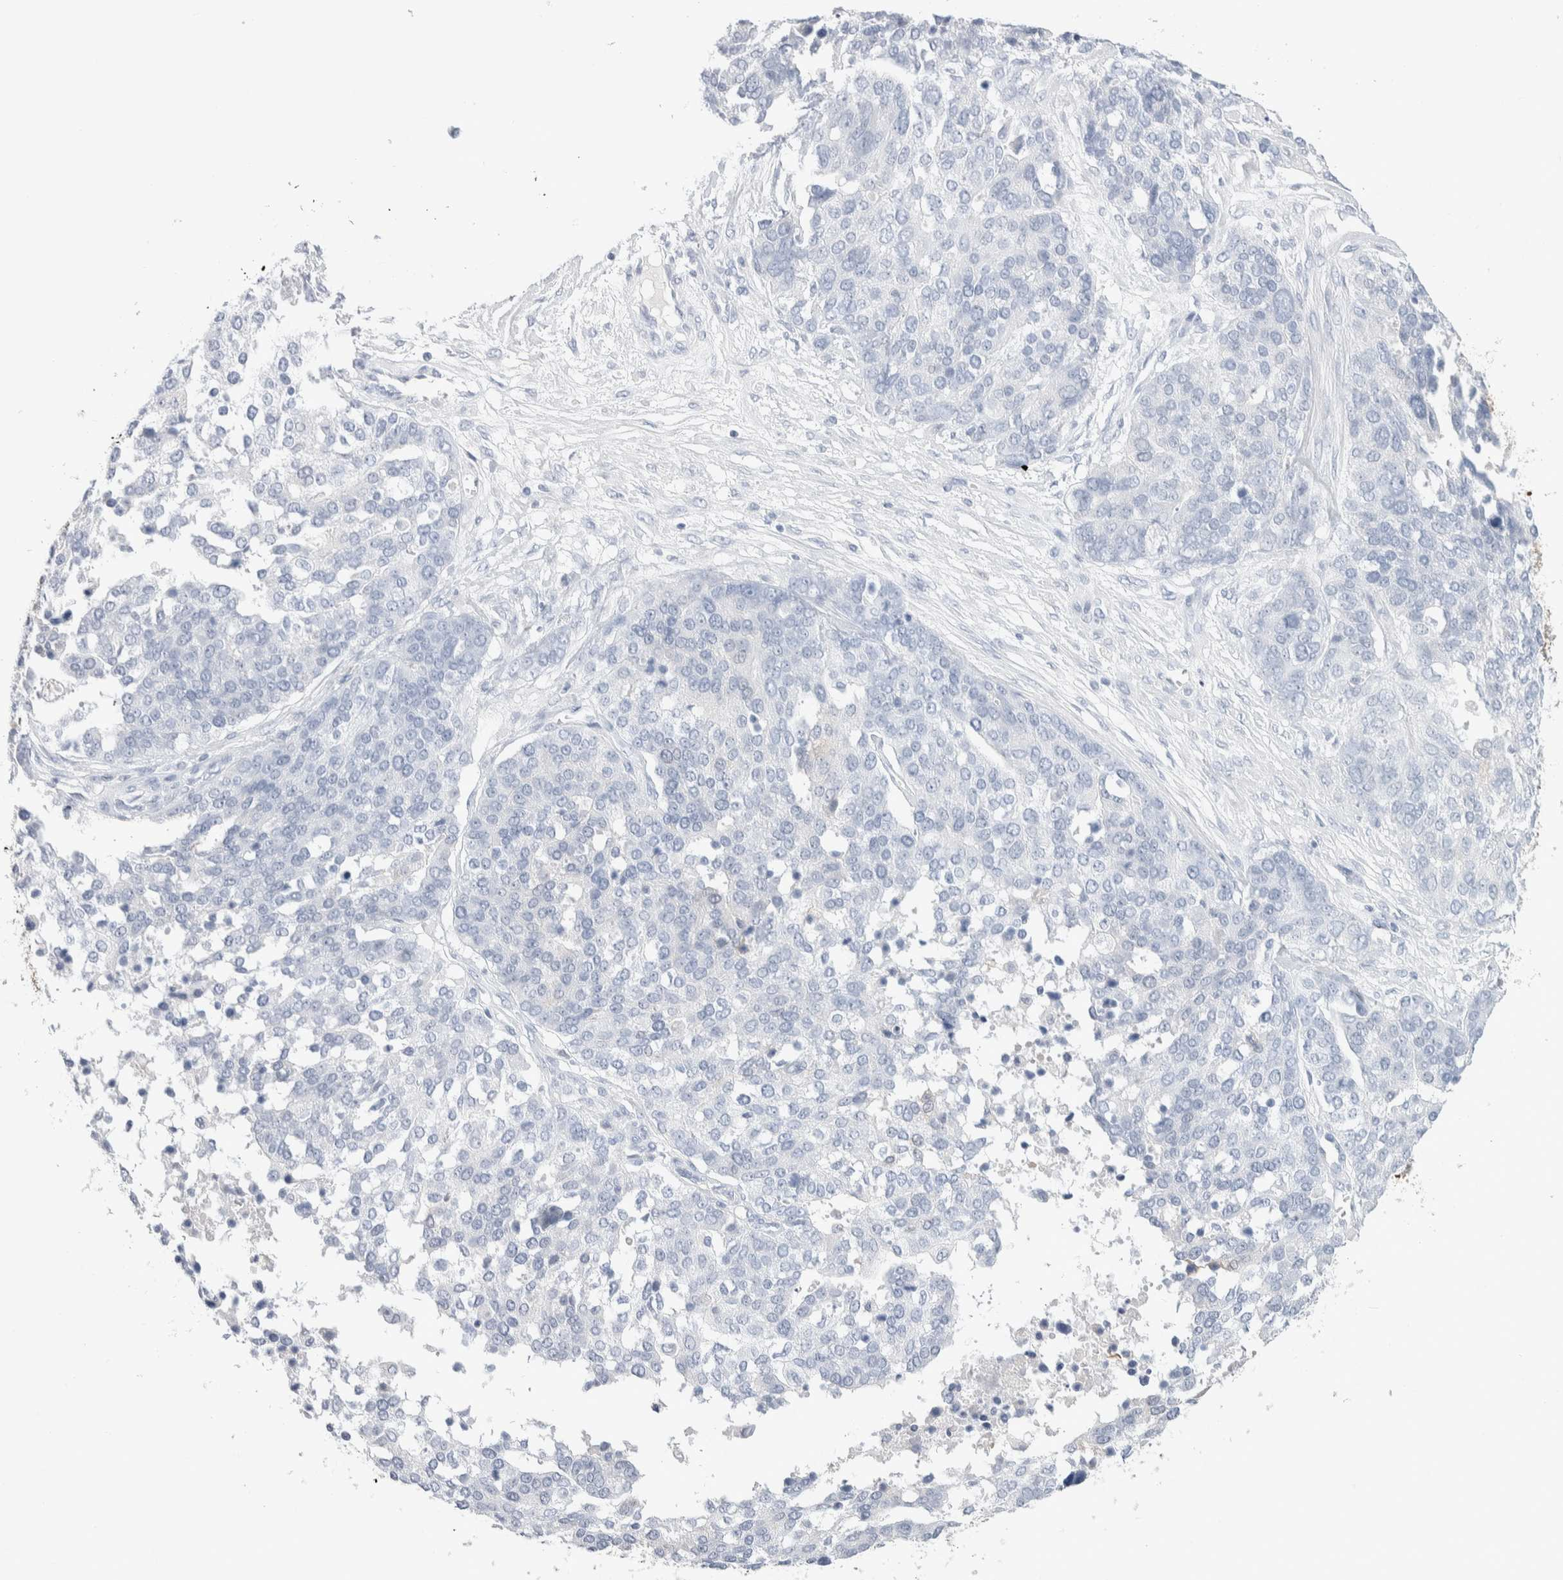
{"staining": {"intensity": "negative", "quantity": "none", "location": "none"}, "tissue": "ovarian cancer", "cell_type": "Tumor cells", "image_type": "cancer", "snomed": [{"axis": "morphology", "description": "Cystadenocarcinoma, serous, NOS"}, {"axis": "topography", "description": "Ovary"}], "caption": "There is no significant expression in tumor cells of serous cystadenocarcinoma (ovarian).", "gene": "GDA", "patient": {"sex": "female", "age": 44}}